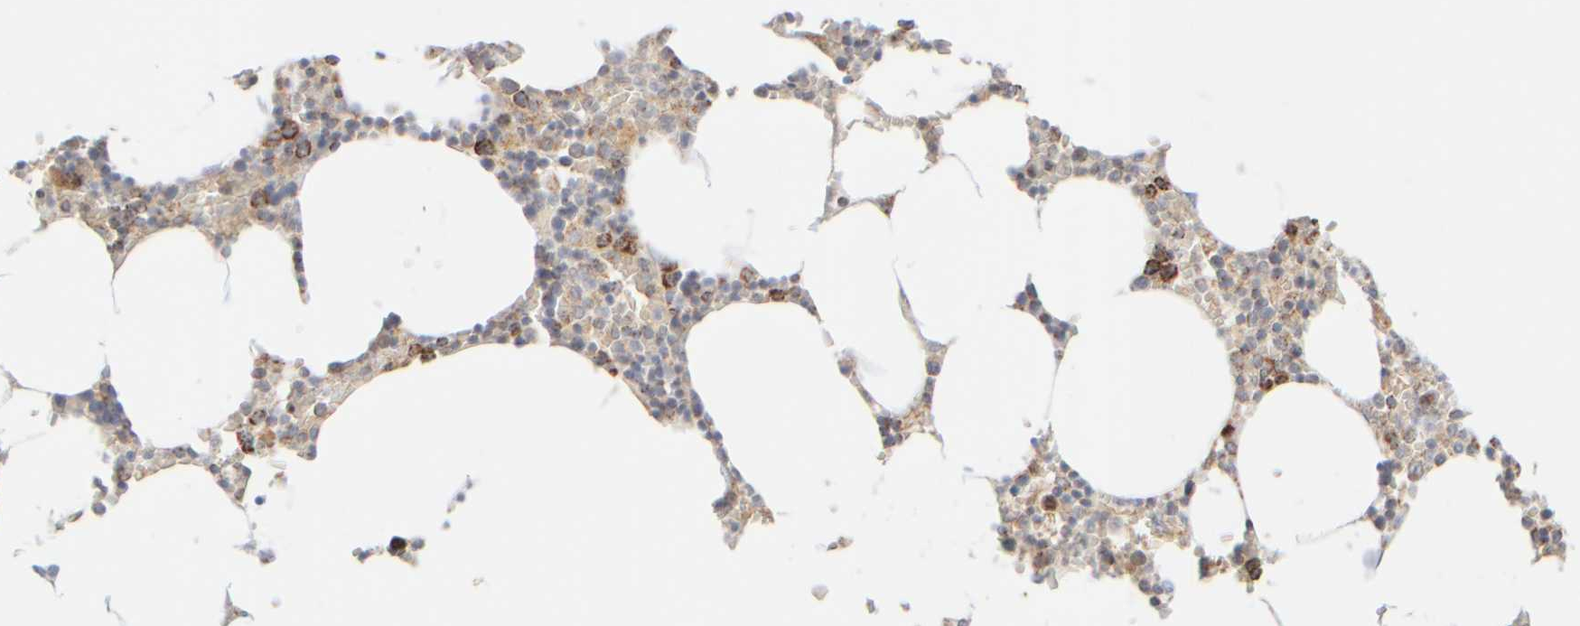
{"staining": {"intensity": "strong", "quantity": "<25%", "location": "cytoplasmic/membranous"}, "tissue": "bone marrow", "cell_type": "Hematopoietic cells", "image_type": "normal", "snomed": [{"axis": "morphology", "description": "Normal tissue, NOS"}, {"axis": "topography", "description": "Bone marrow"}], "caption": "Benign bone marrow reveals strong cytoplasmic/membranous expression in about <25% of hematopoietic cells (DAB IHC, brown staining for protein, blue staining for nuclei)..", "gene": "APBB2", "patient": {"sex": "male", "age": 70}}